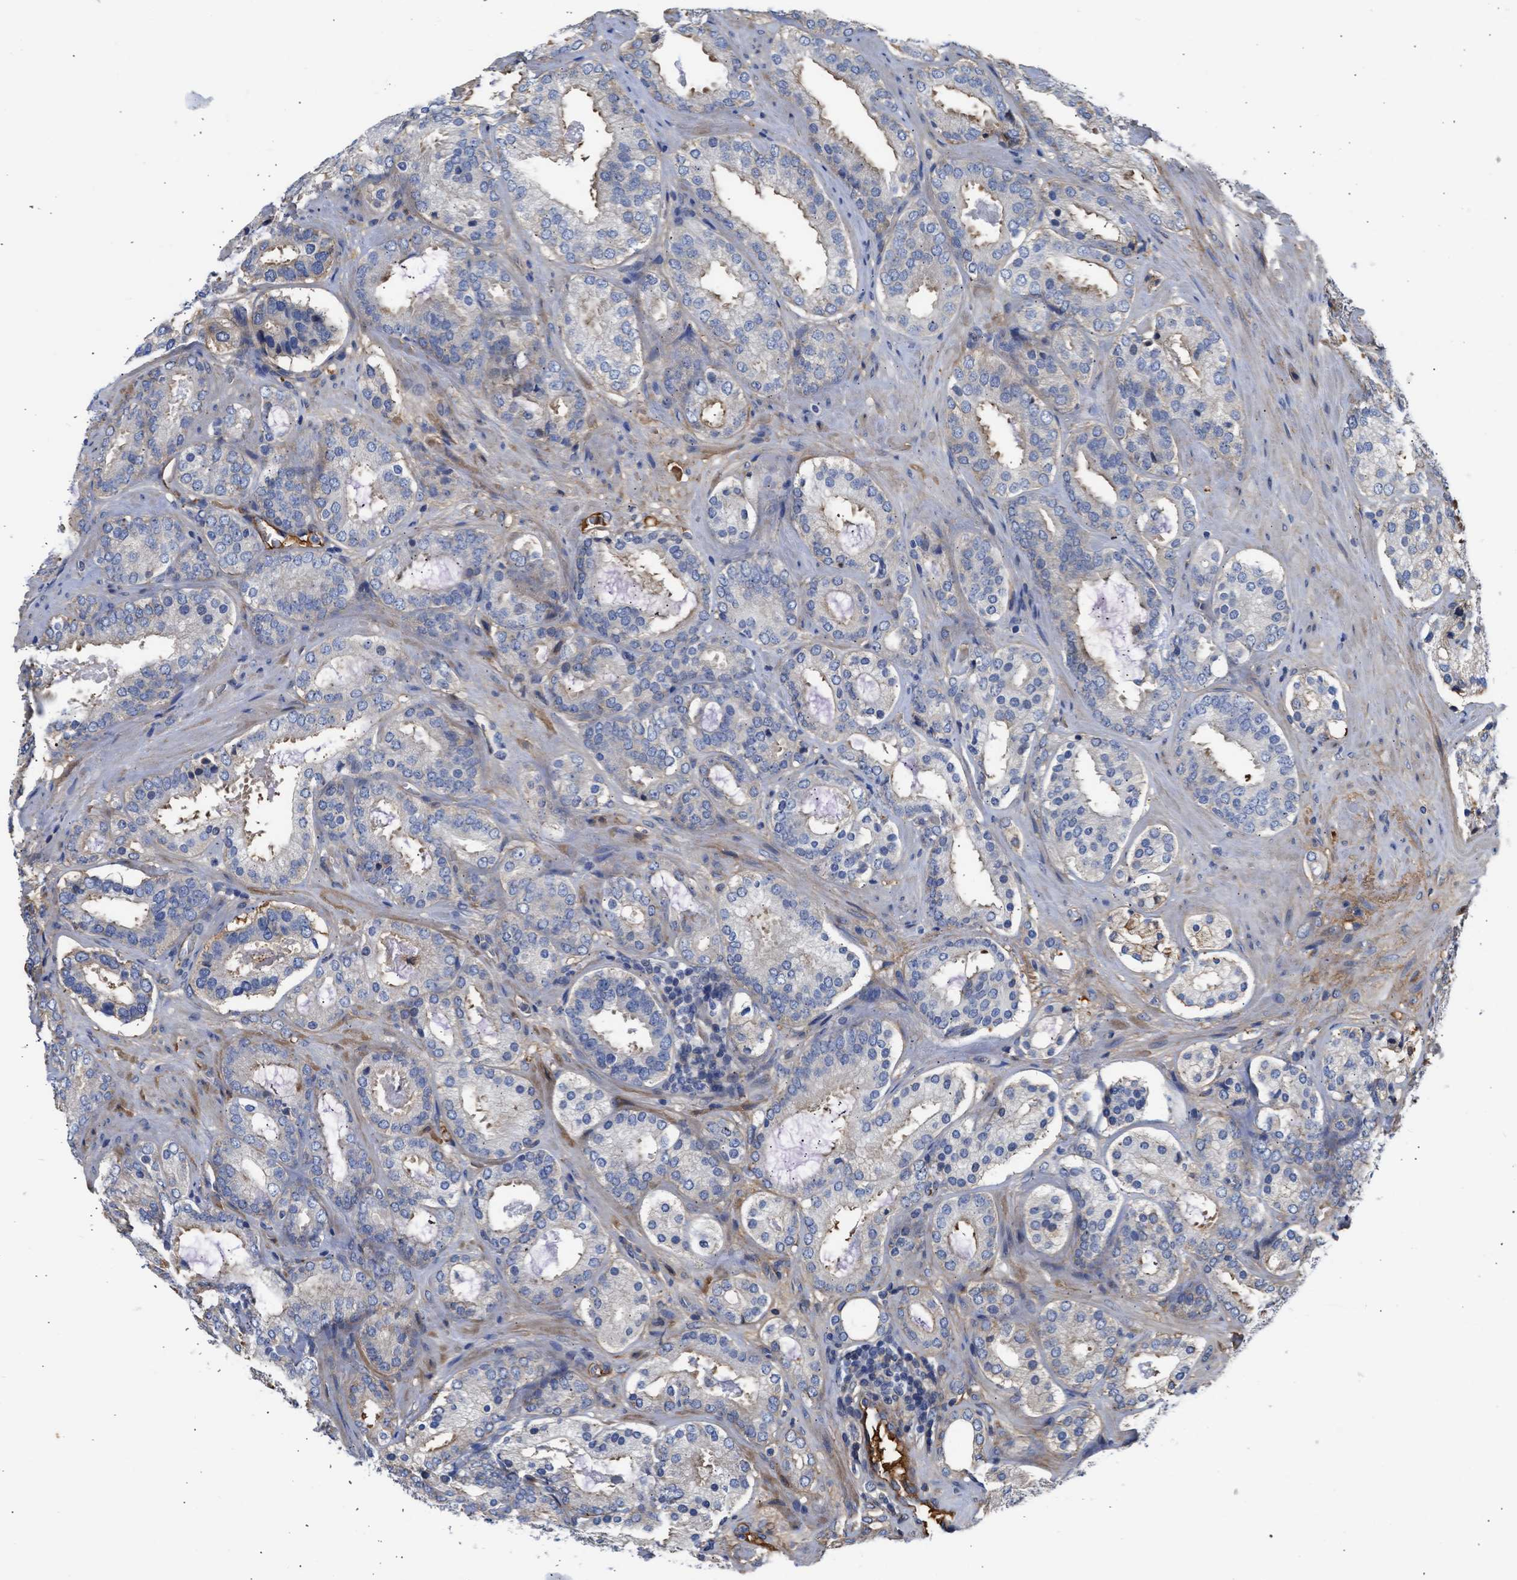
{"staining": {"intensity": "negative", "quantity": "none", "location": "none"}, "tissue": "prostate cancer", "cell_type": "Tumor cells", "image_type": "cancer", "snomed": [{"axis": "morphology", "description": "Adenocarcinoma, Low grade"}, {"axis": "topography", "description": "Prostate"}], "caption": "Tumor cells are negative for protein expression in human prostate low-grade adenocarcinoma. (Brightfield microscopy of DAB (3,3'-diaminobenzidine) IHC at high magnification).", "gene": "MAS1L", "patient": {"sex": "male", "age": 69}}